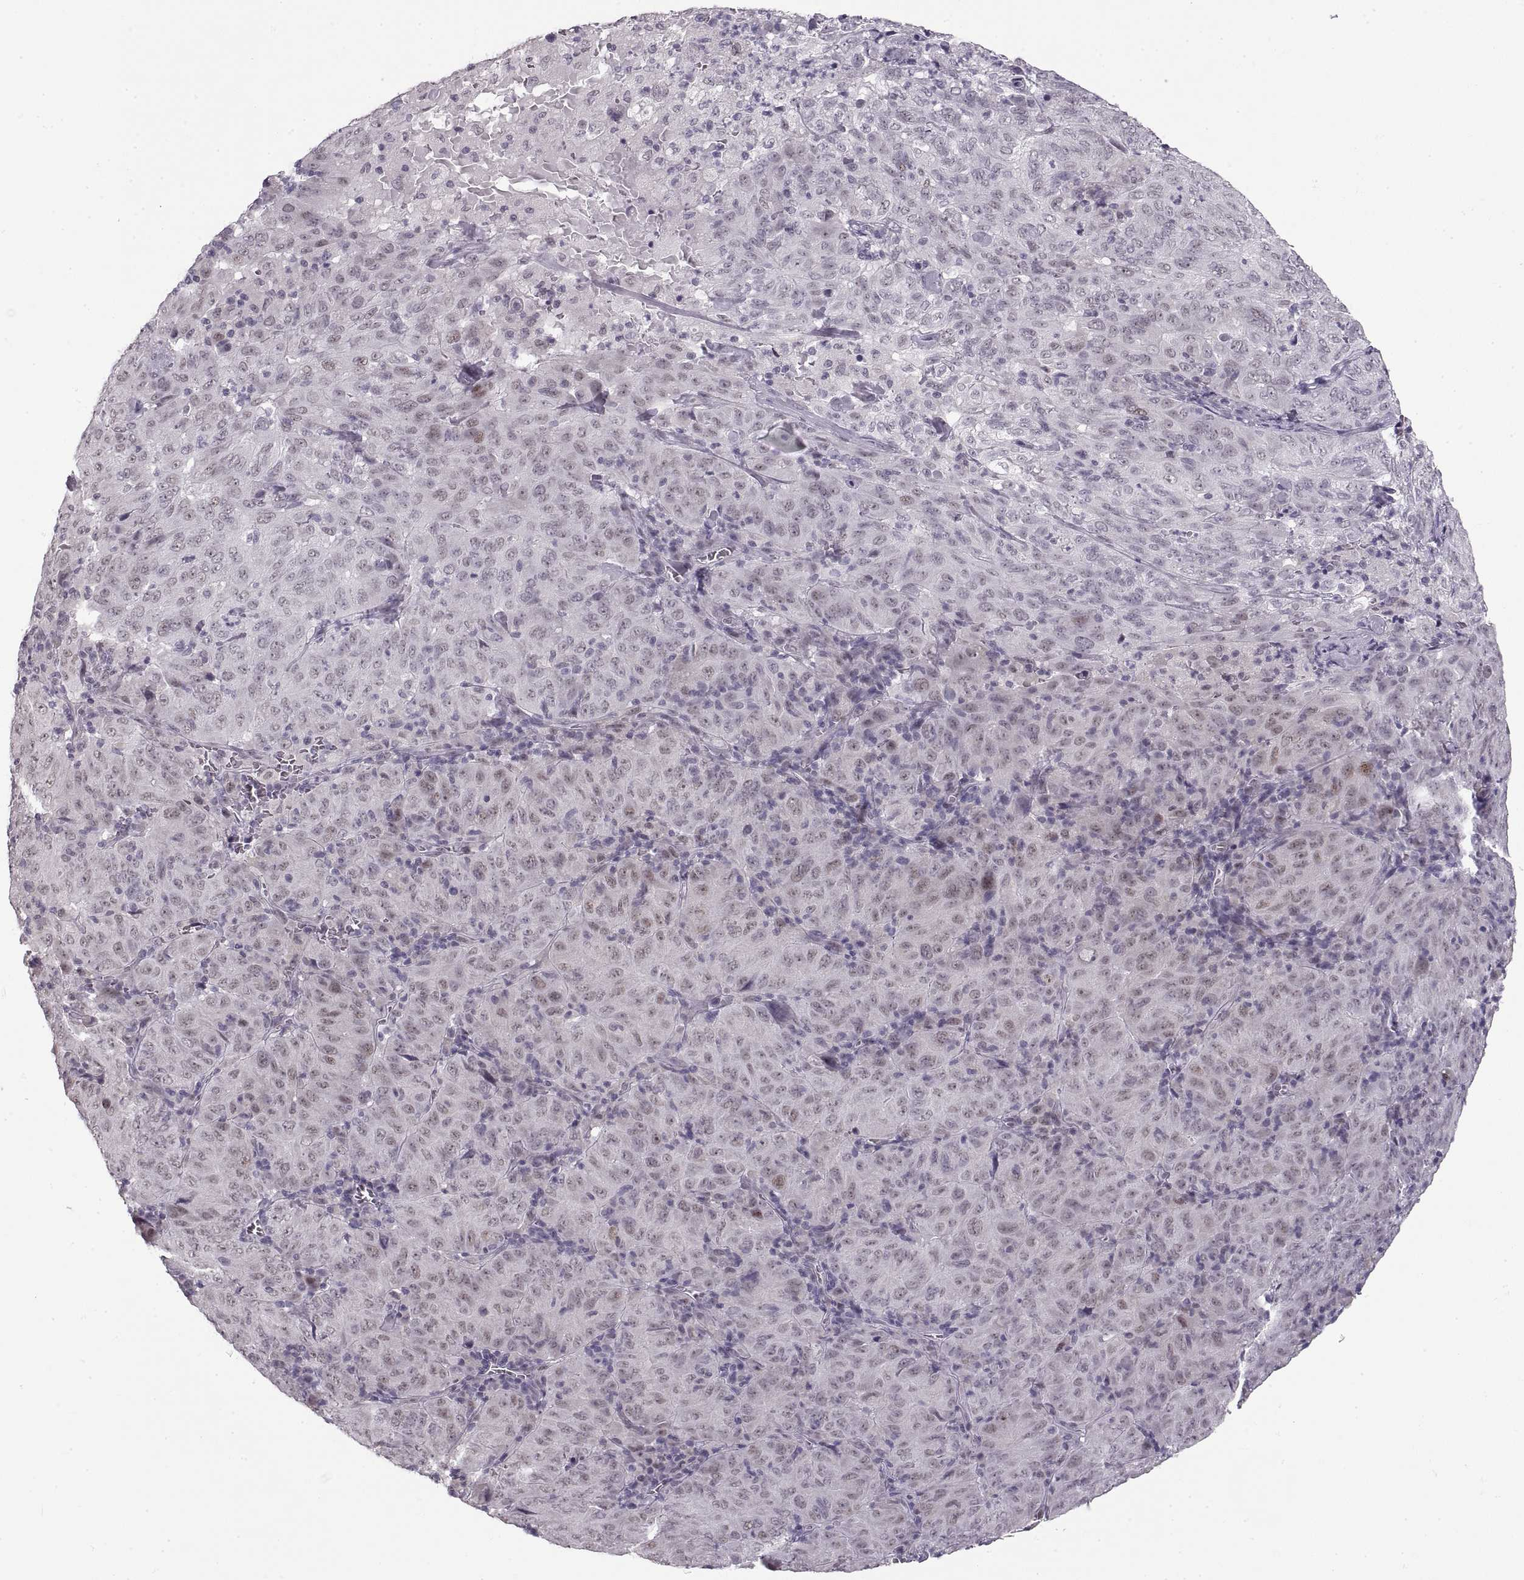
{"staining": {"intensity": "negative", "quantity": "none", "location": "none"}, "tissue": "pancreatic cancer", "cell_type": "Tumor cells", "image_type": "cancer", "snomed": [{"axis": "morphology", "description": "Adenocarcinoma, NOS"}, {"axis": "topography", "description": "Pancreas"}], "caption": "A histopathology image of human pancreatic cancer is negative for staining in tumor cells.", "gene": "NANOS3", "patient": {"sex": "male", "age": 63}}